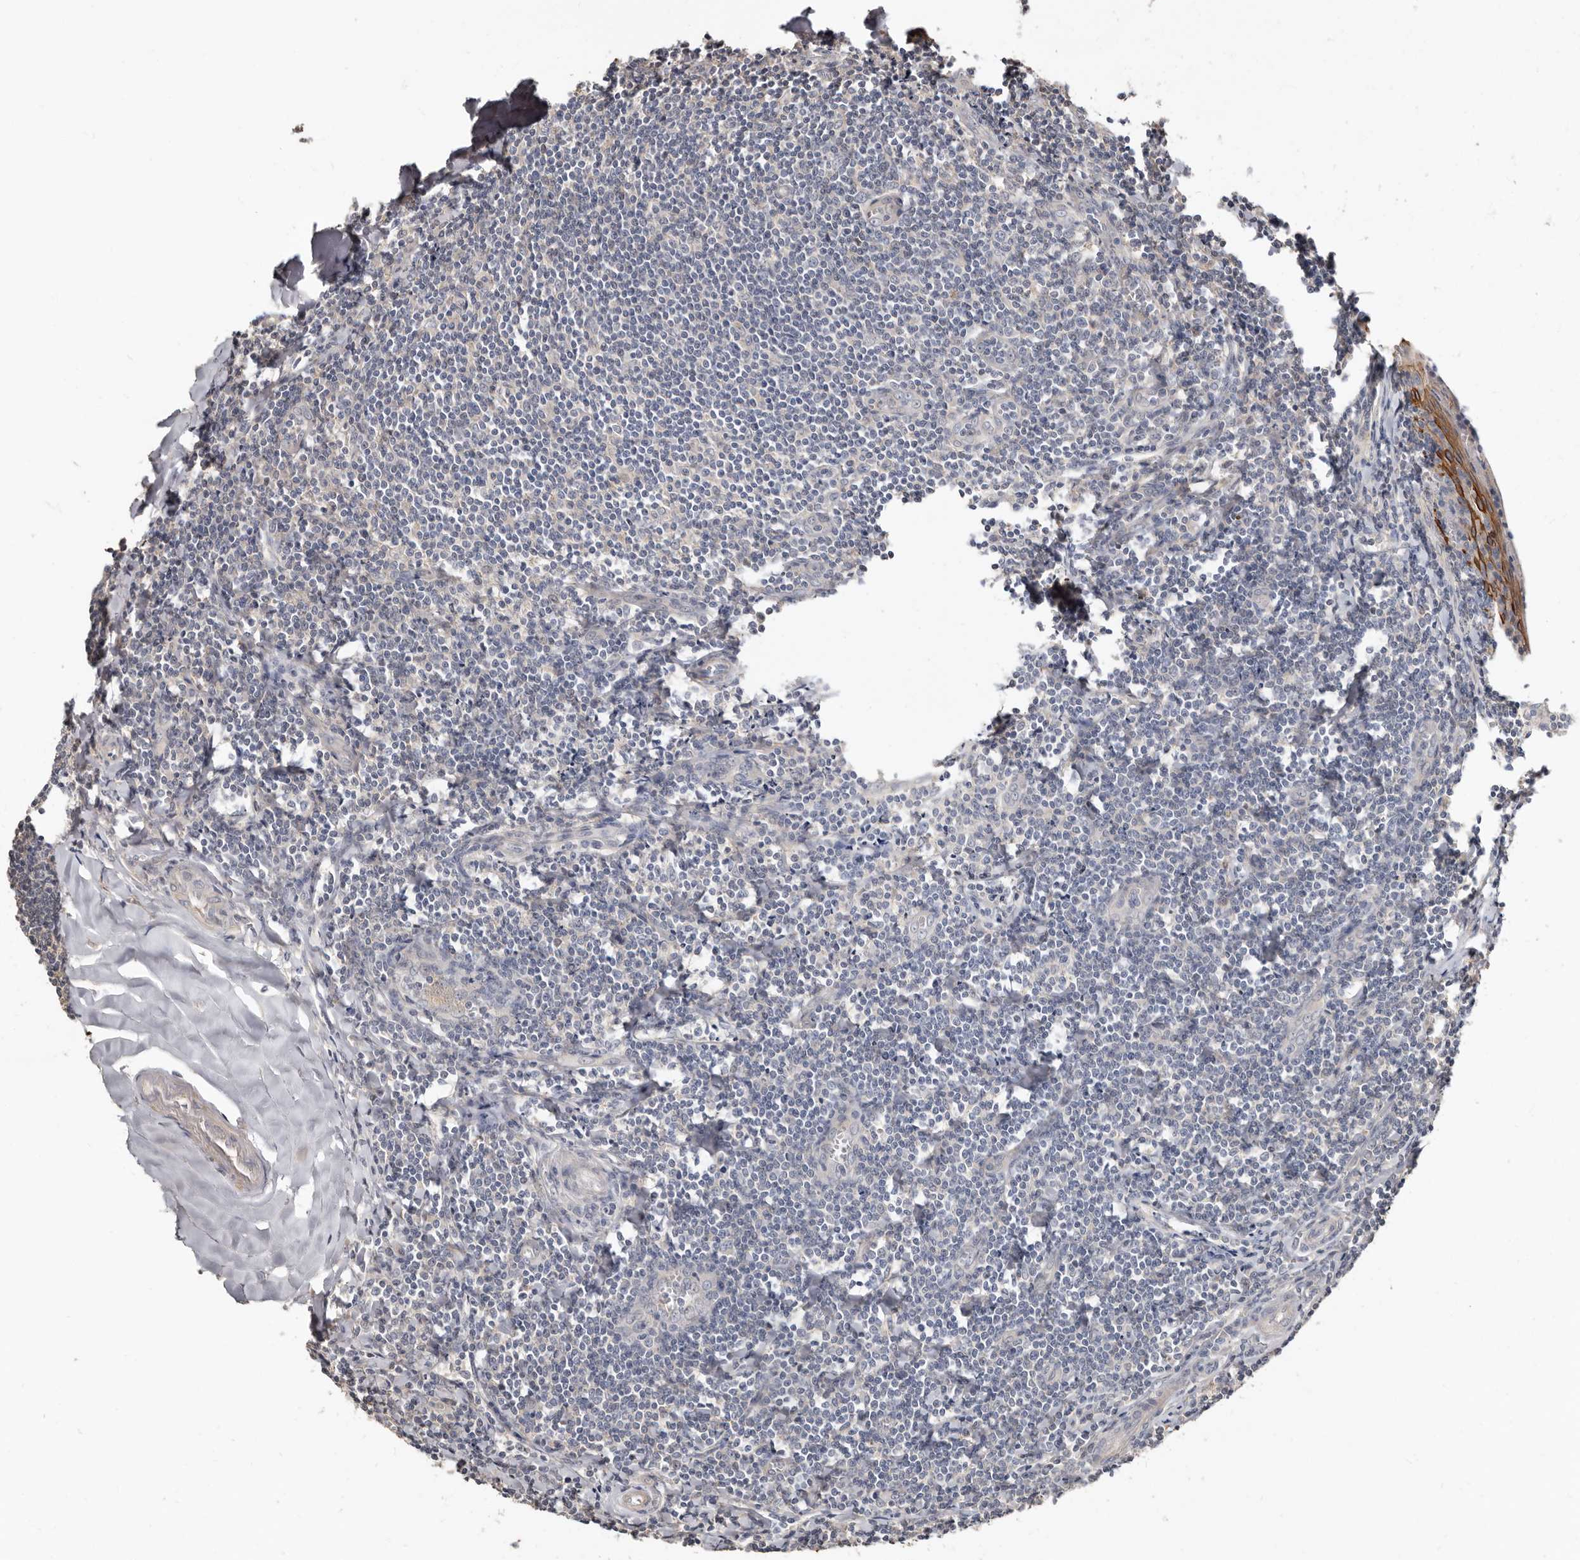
{"staining": {"intensity": "negative", "quantity": "none", "location": "none"}, "tissue": "tonsil", "cell_type": "Germinal center cells", "image_type": "normal", "snomed": [{"axis": "morphology", "description": "Normal tissue, NOS"}, {"axis": "topography", "description": "Tonsil"}], "caption": "A high-resolution histopathology image shows IHC staining of unremarkable tonsil, which displays no significant staining in germinal center cells.", "gene": "MRPL18", "patient": {"sex": "male", "age": 27}}